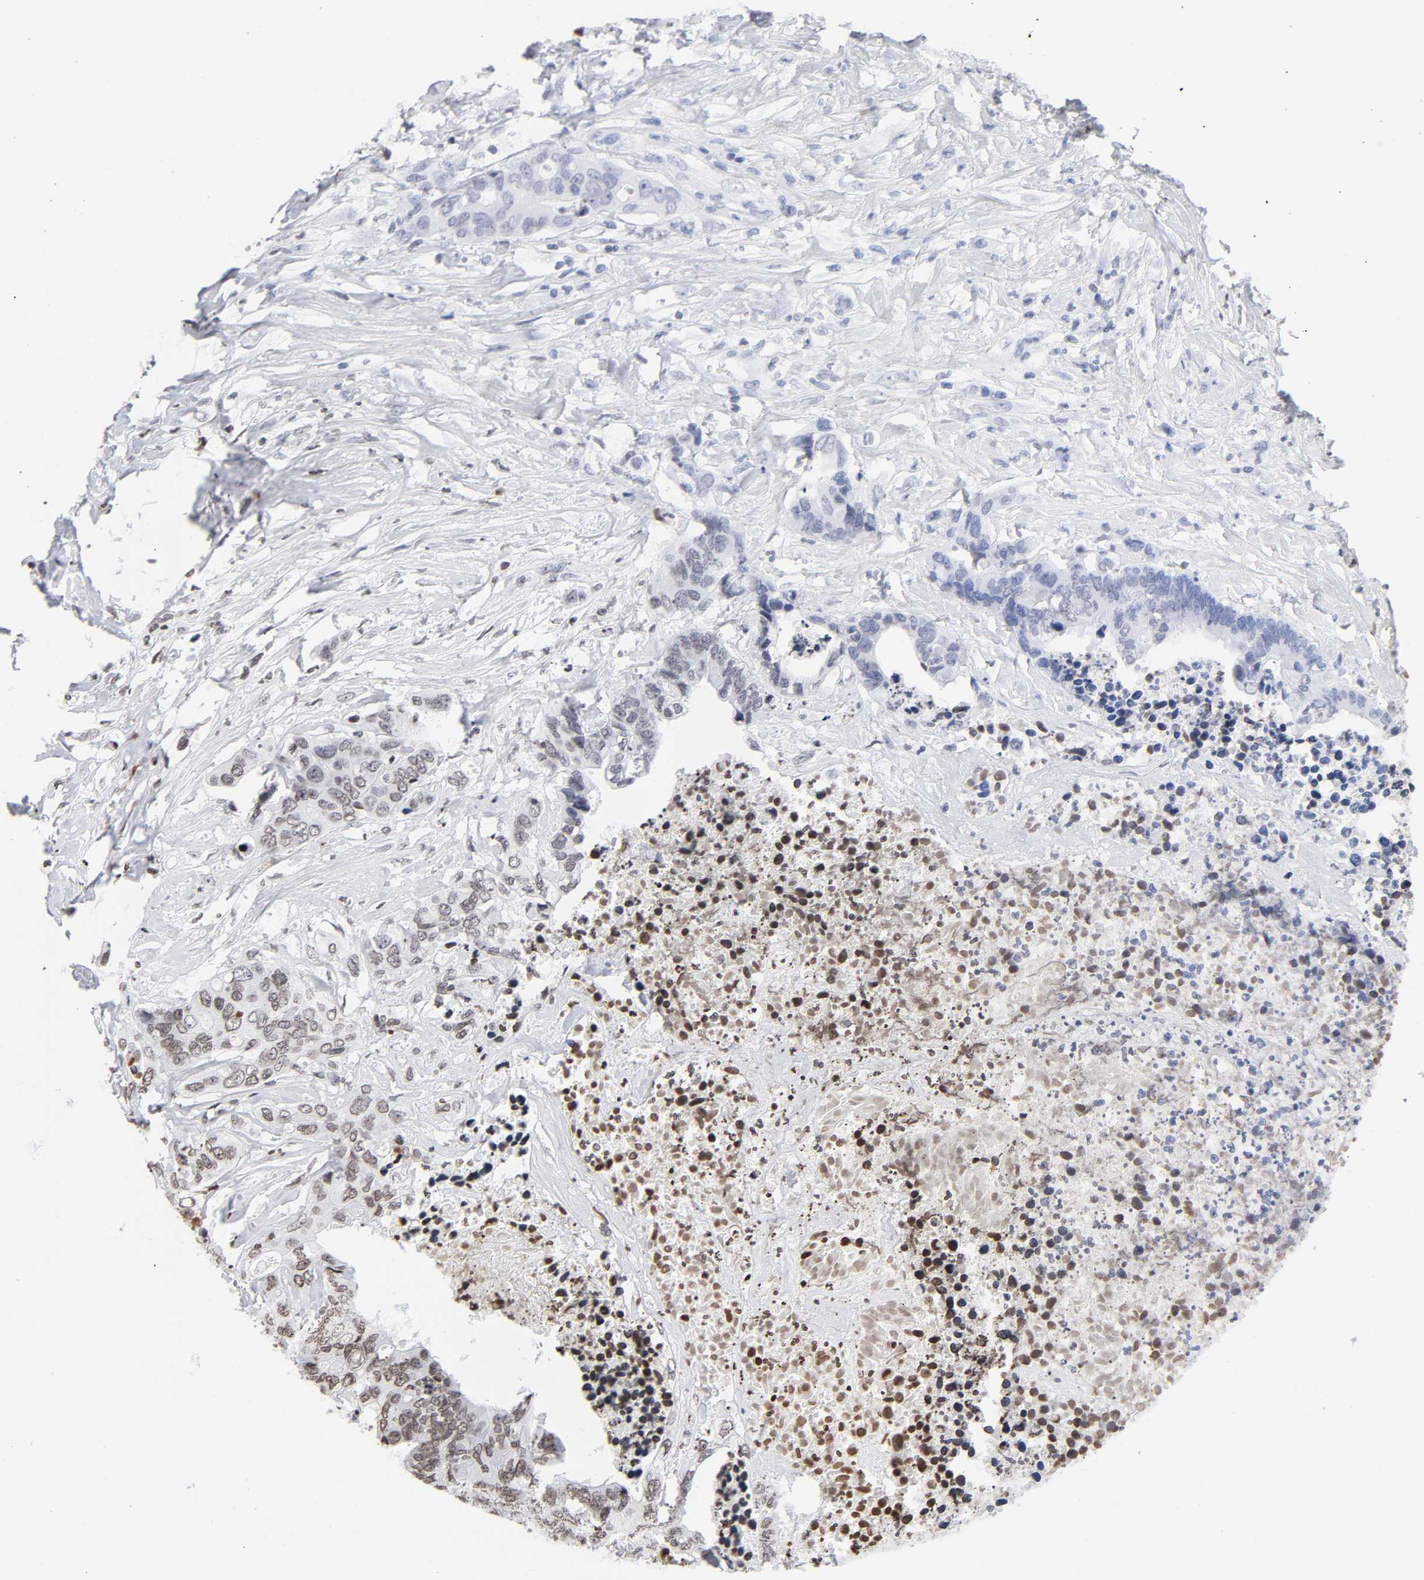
{"staining": {"intensity": "weak", "quantity": ">75%", "location": "nuclear"}, "tissue": "colorectal cancer", "cell_type": "Tumor cells", "image_type": "cancer", "snomed": [{"axis": "morphology", "description": "Adenocarcinoma, NOS"}, {"axis": "topography", "description": "Rectum"}], "caption": "Protein staining demonstrates weak nuclear expression in approximately >75% of tumor cells in colorectal adenocarcinoma.", "gene": "H2AC12", "patient": {"sex": "male", "age": 55}}